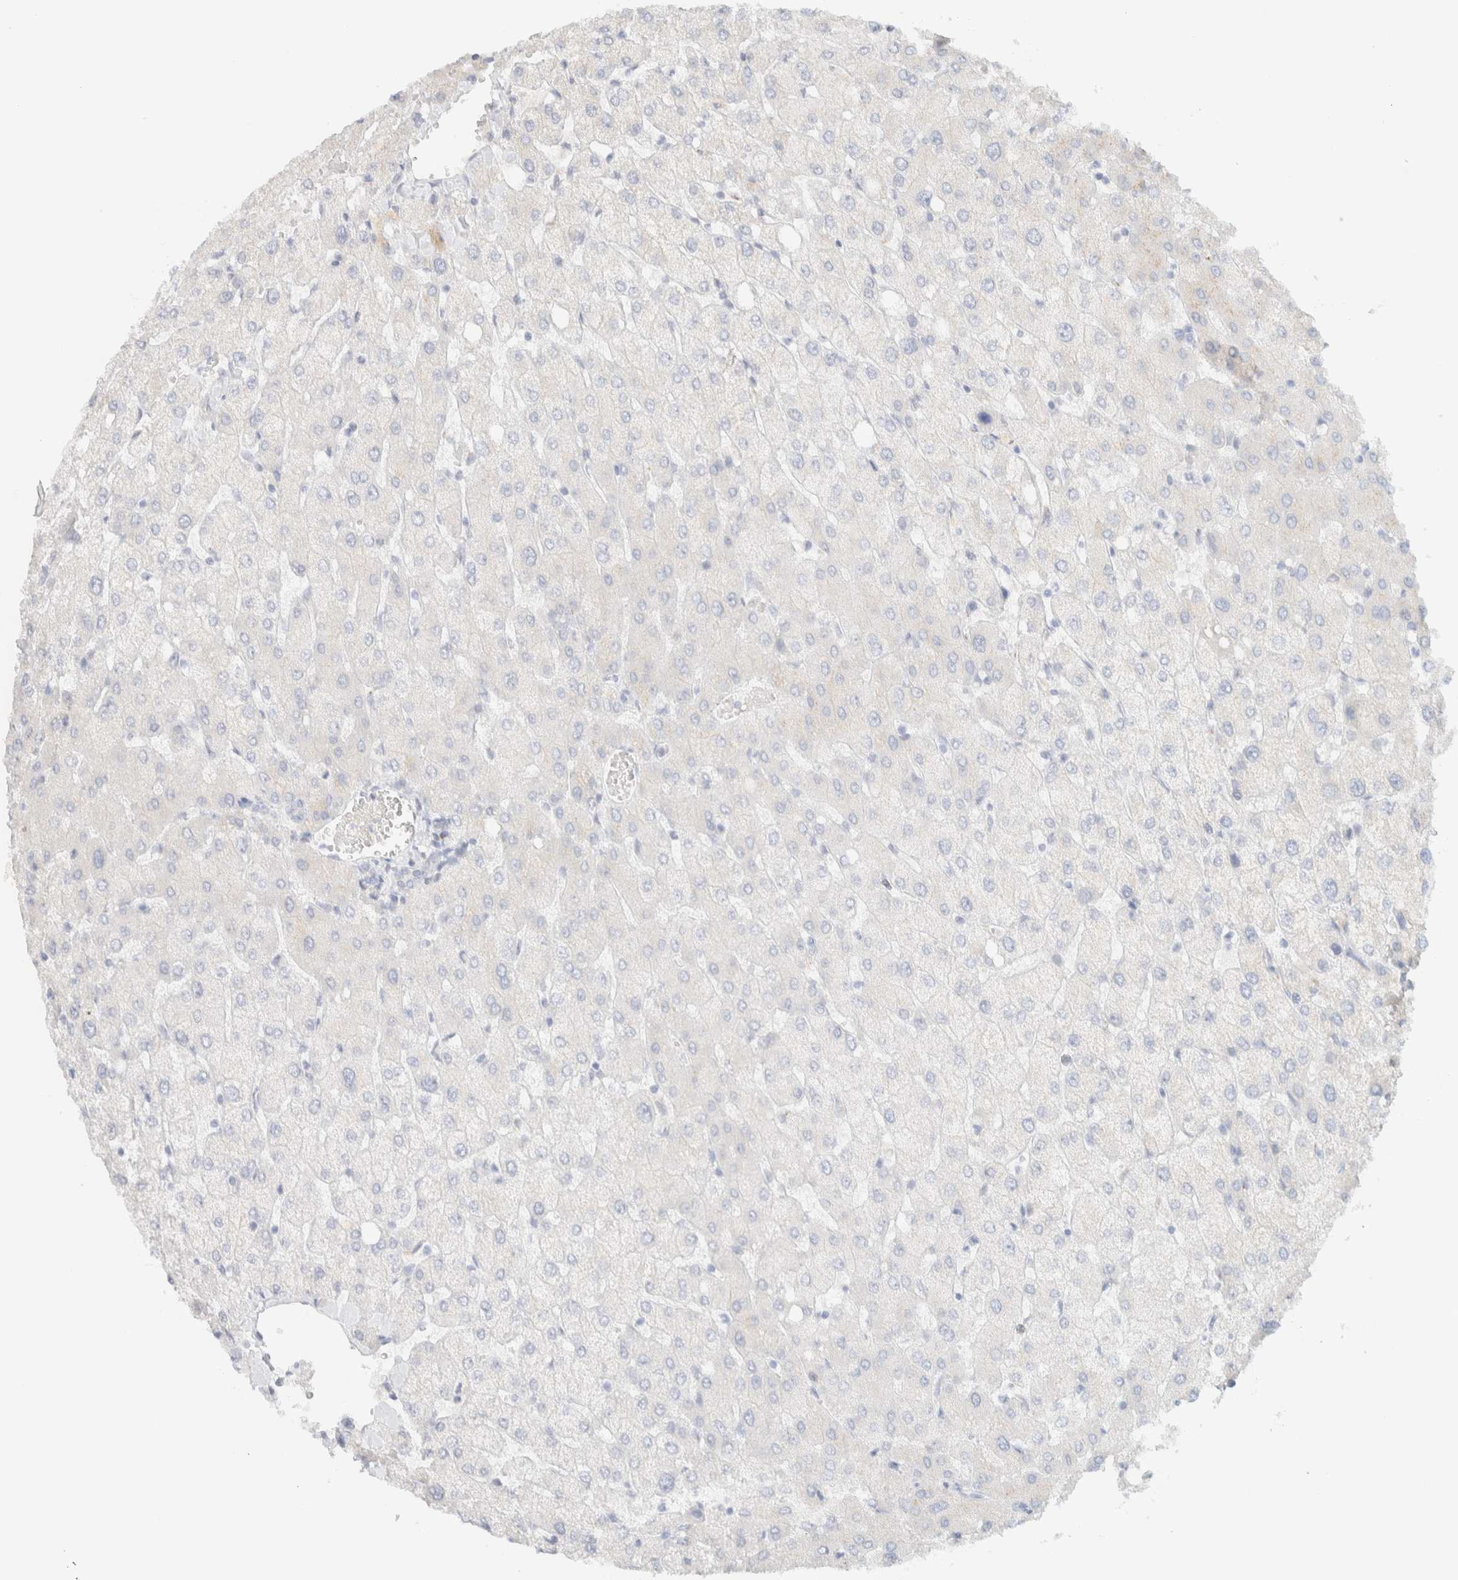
{"staining": {"intensity": "negative", "quantity": "none", "location": "none"}, "tissue": "liver", "cell_type": "Cholangiocytes", "image_type": "normal", "snomed": [{"axis": "morphology", "description": "Normal tissue, NOS"}, {"axis": "topography", "description": "Liver"}], "caption": "Cholangiocytes are negative for brown protein staining in normal liver. (DAB immunohistochemistry, high magnification).", "gene": "SPNS3", "patient": {"sex": "female", "age": 54}}